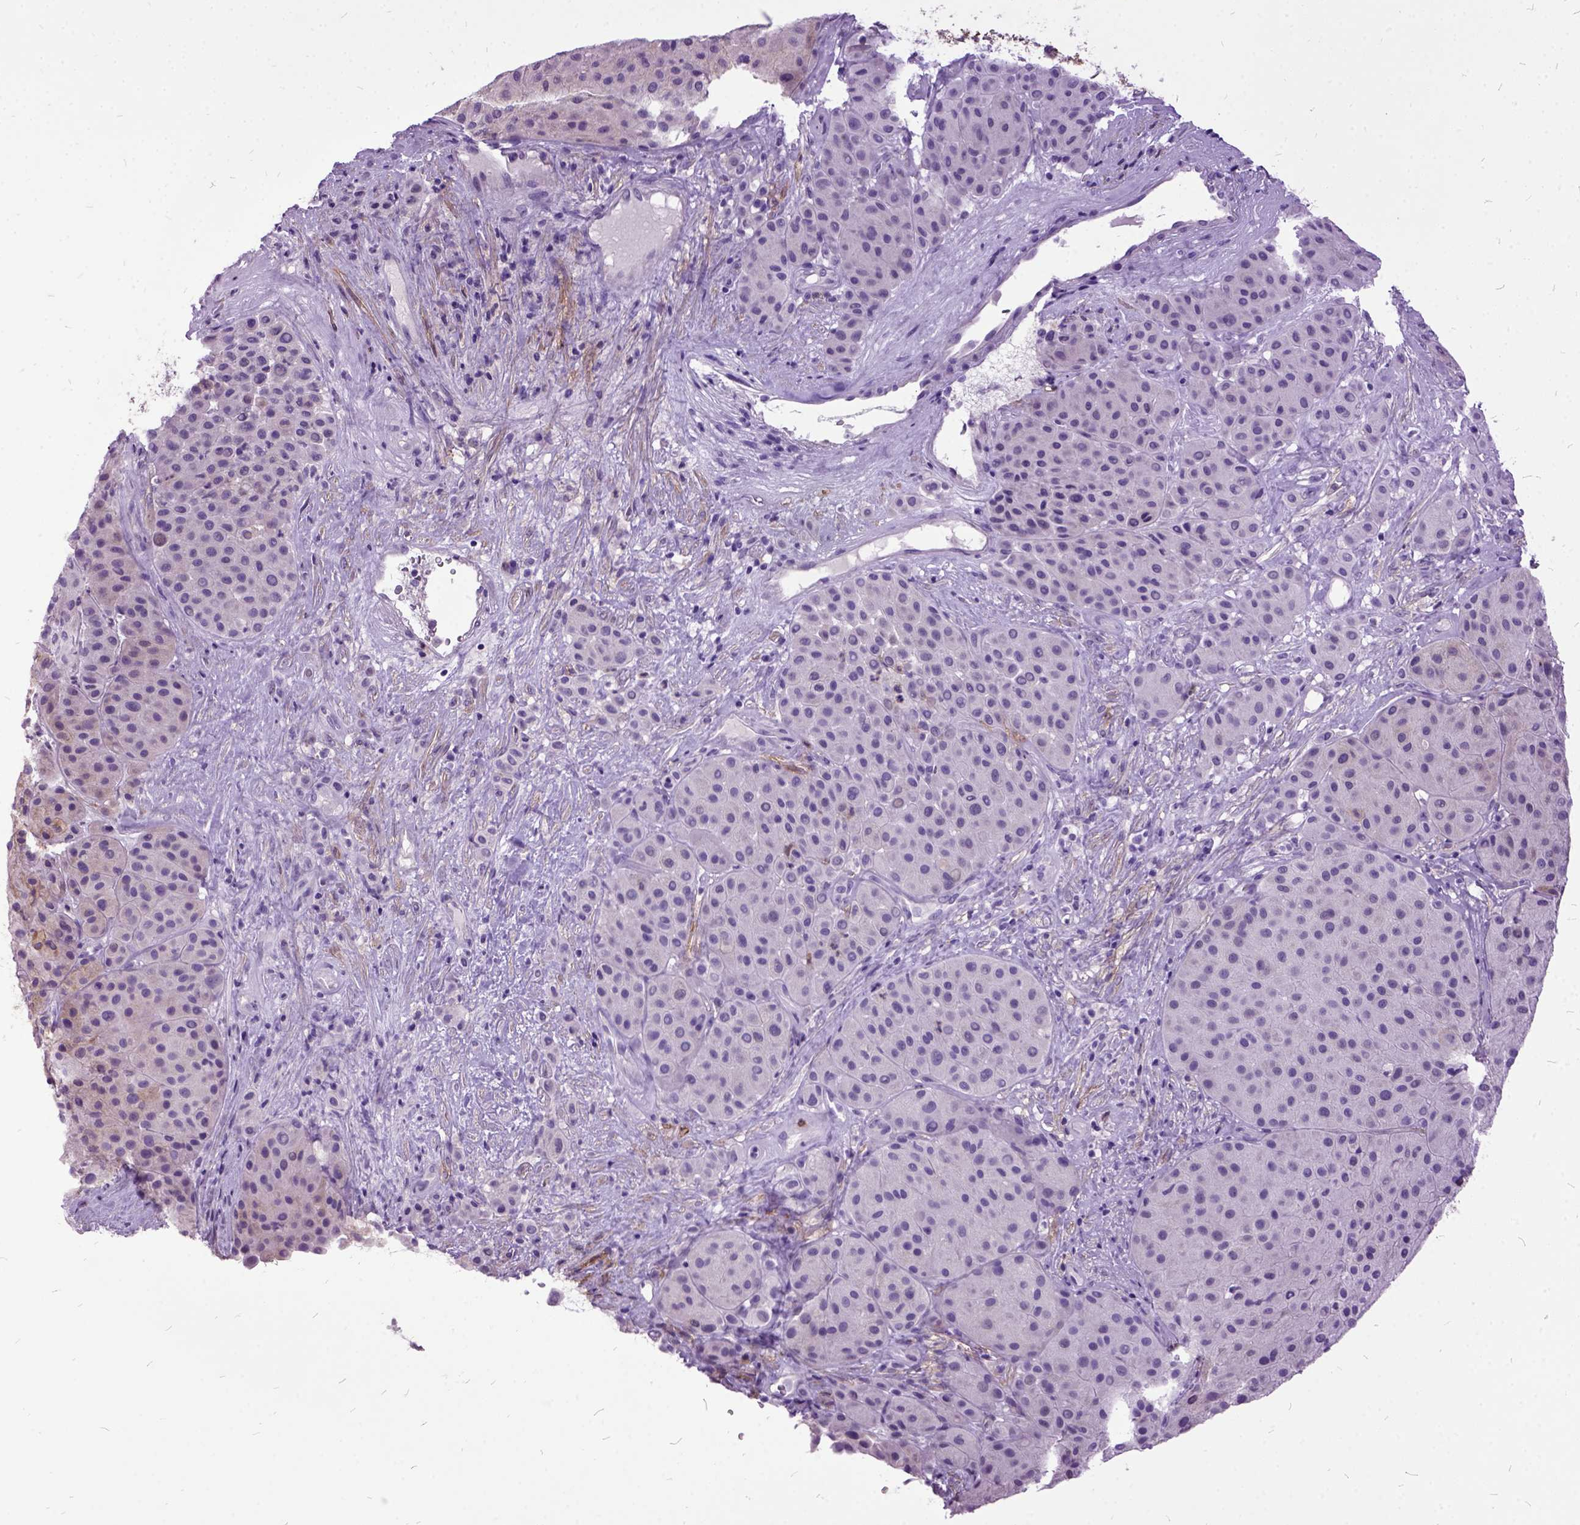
{"staining": {"intensity": "negative", "quantity": "none", "location": "none"}, "tissue": "melanoma", "cell_type": "Tumor cells", "image_type": "cancer", "snomed": [{"axis": "morphology", "description": "Malignant melanoma, Metastatic site"}, {"axis": "topography", "description": "Smooth muscle"}], "caption": "A histopathology image of malignant melanoma (metastatic site) stained for a protein demonstrates no brown staining in tumor cells. The staining was performed using DAB to visualize the protein expression in brown, while the nuclei were stained in blue with hematoxylin (Magnification: 20x).", "gene": "MME", "patient": {"sex": "male", "age": 41}}